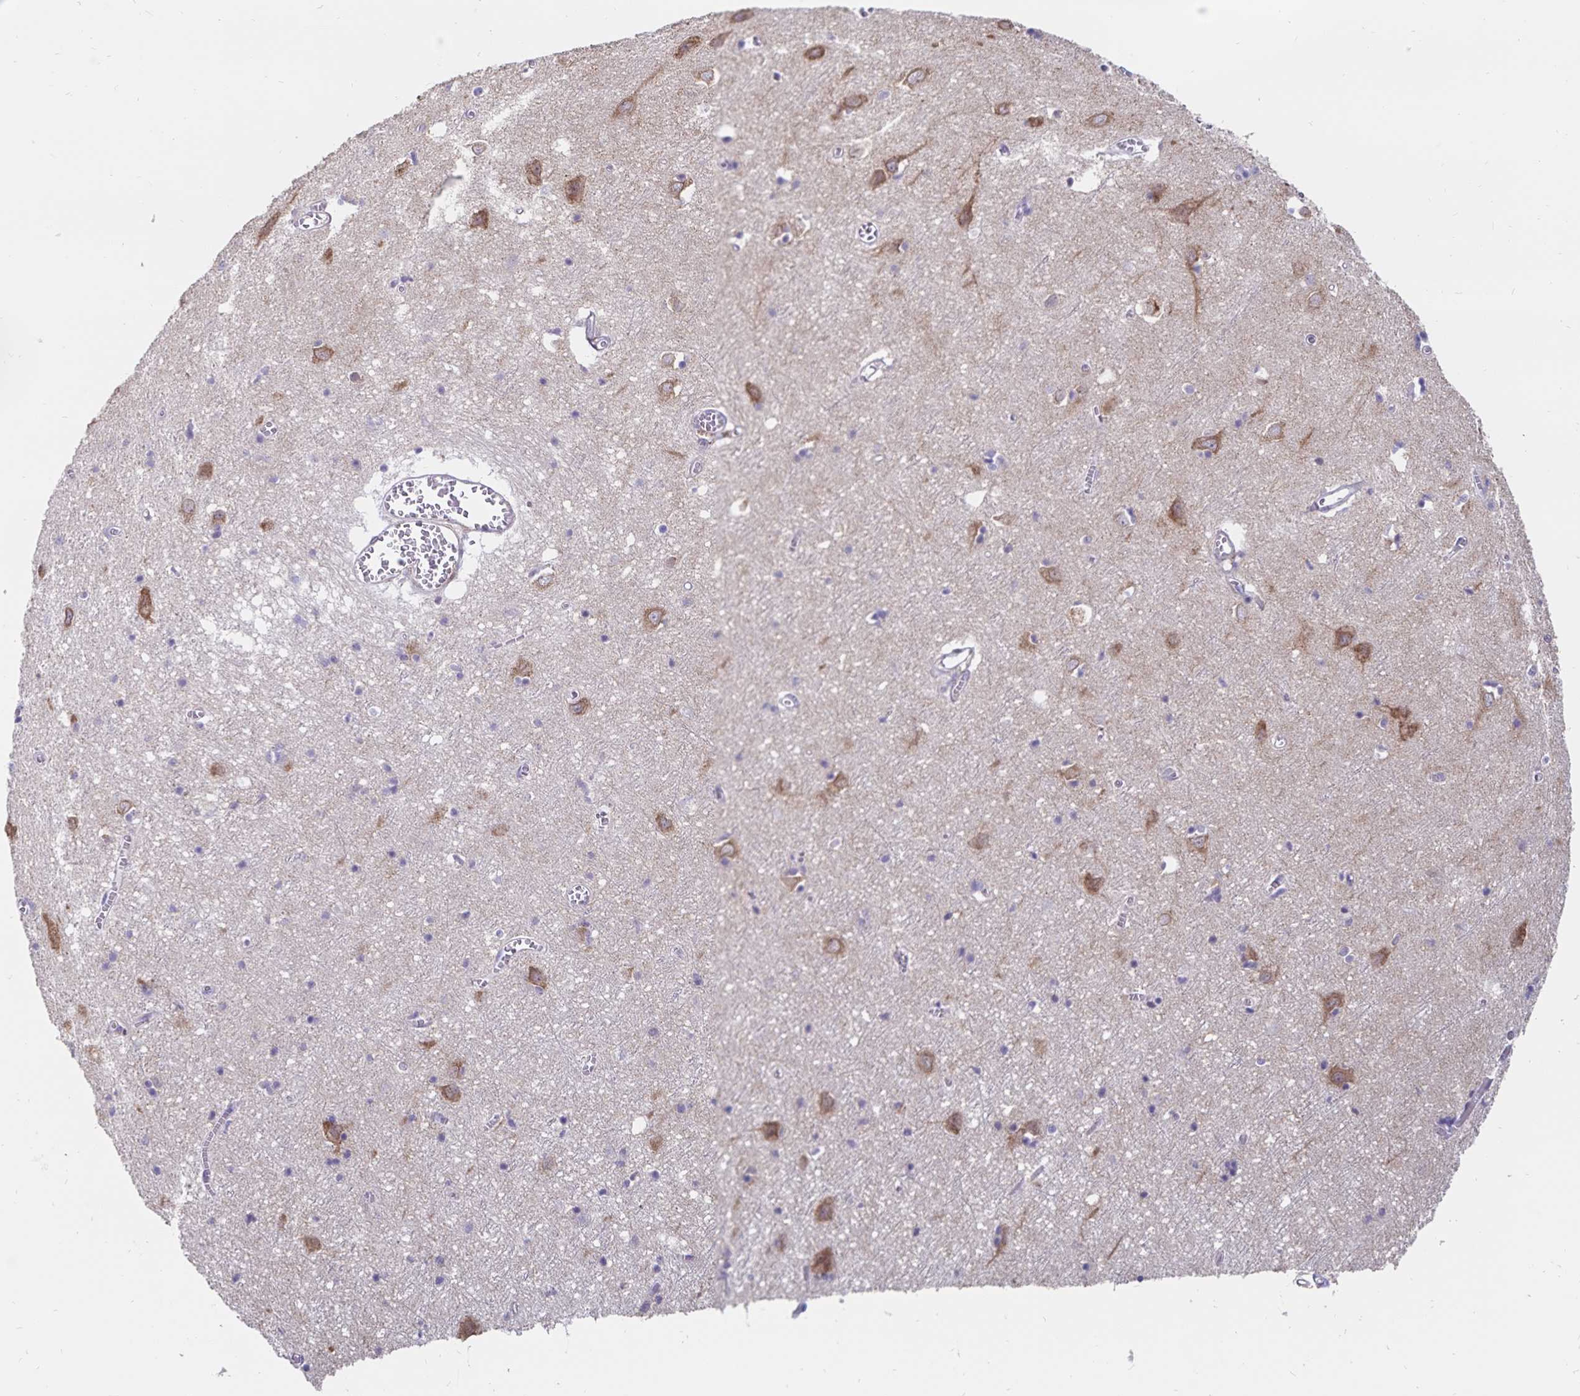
{"staining": {"intensity": "negative", "quantity": "none", "location": "none"}, "tissue": "cerebral cortex", "cell_type": "Endothelial cells", "image_type": "normal", "snomed": [{"axis": "morphology", "description": "Normal tissue, NOS"}, {"axis": "topography", "description": "Cerebral cortex"}], "caption": "This is a micrograph of immunohistochemistry (IHC) staining of benign cerebral cortex, which shows no expression in endothelial cells.", "gene": "ATP2A2", "patient": {"sex": "male", "age": 70}}